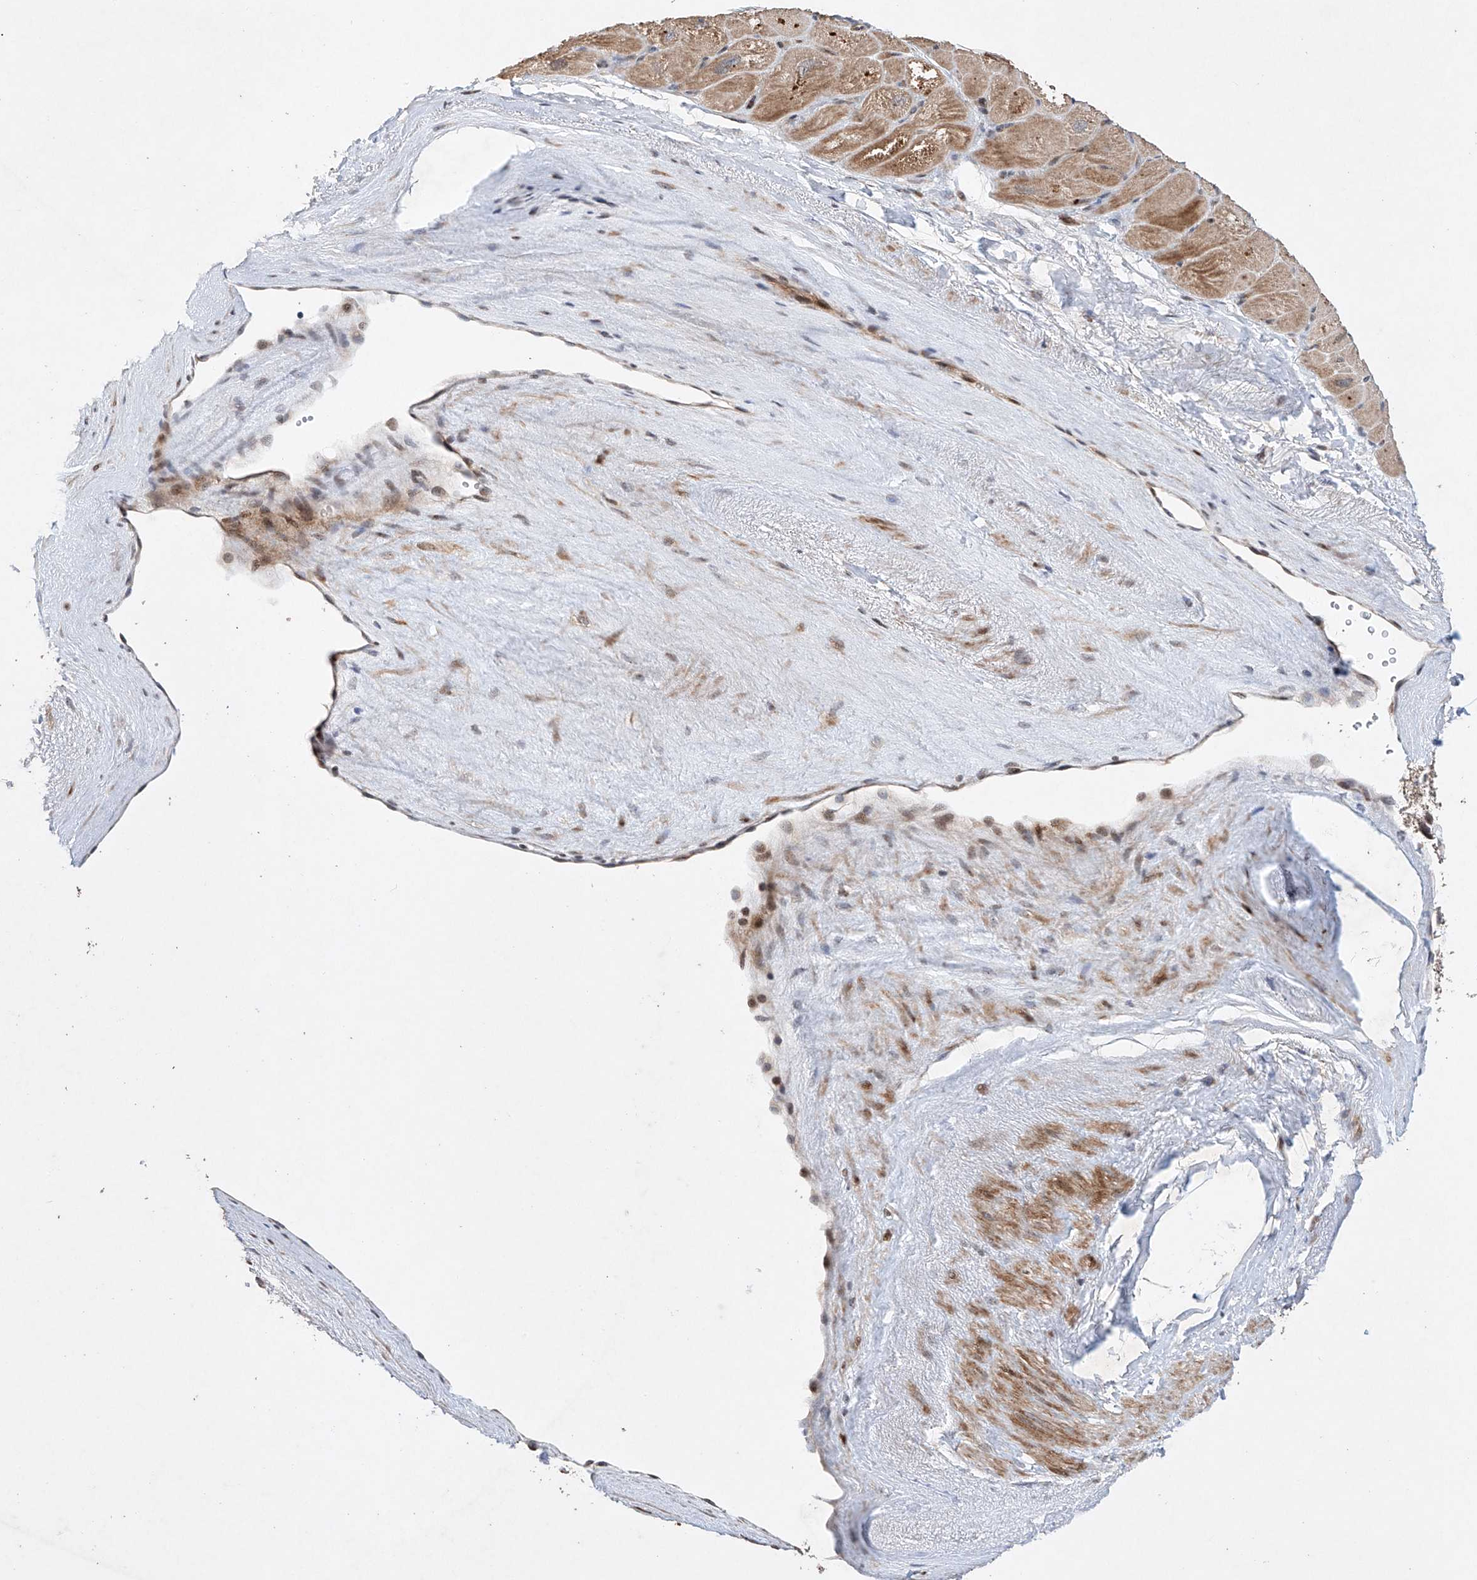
{"staining": {"intensity": "moderate", "quantity": "25%-75%", "location": "cytoplasmic/membranous"}, "tissue": "heart muscle", "cell_type": "Cardiomyocytes", "image_type": "normal", "snomed": [{"axis": "morphology", "description": "Normal tissue, NOS"}, {"axis": "topography", "description": "Heart"}], "caption": "High-power microscopy captured an immunohistochemistry image of normal heart muscle, revealing moderate cytoplasmic/membranous staining in approximately 25%-75% of cardiomyocytes.", "gene": "AFG1L", "patient": {"sex": "male", "age": 50}}